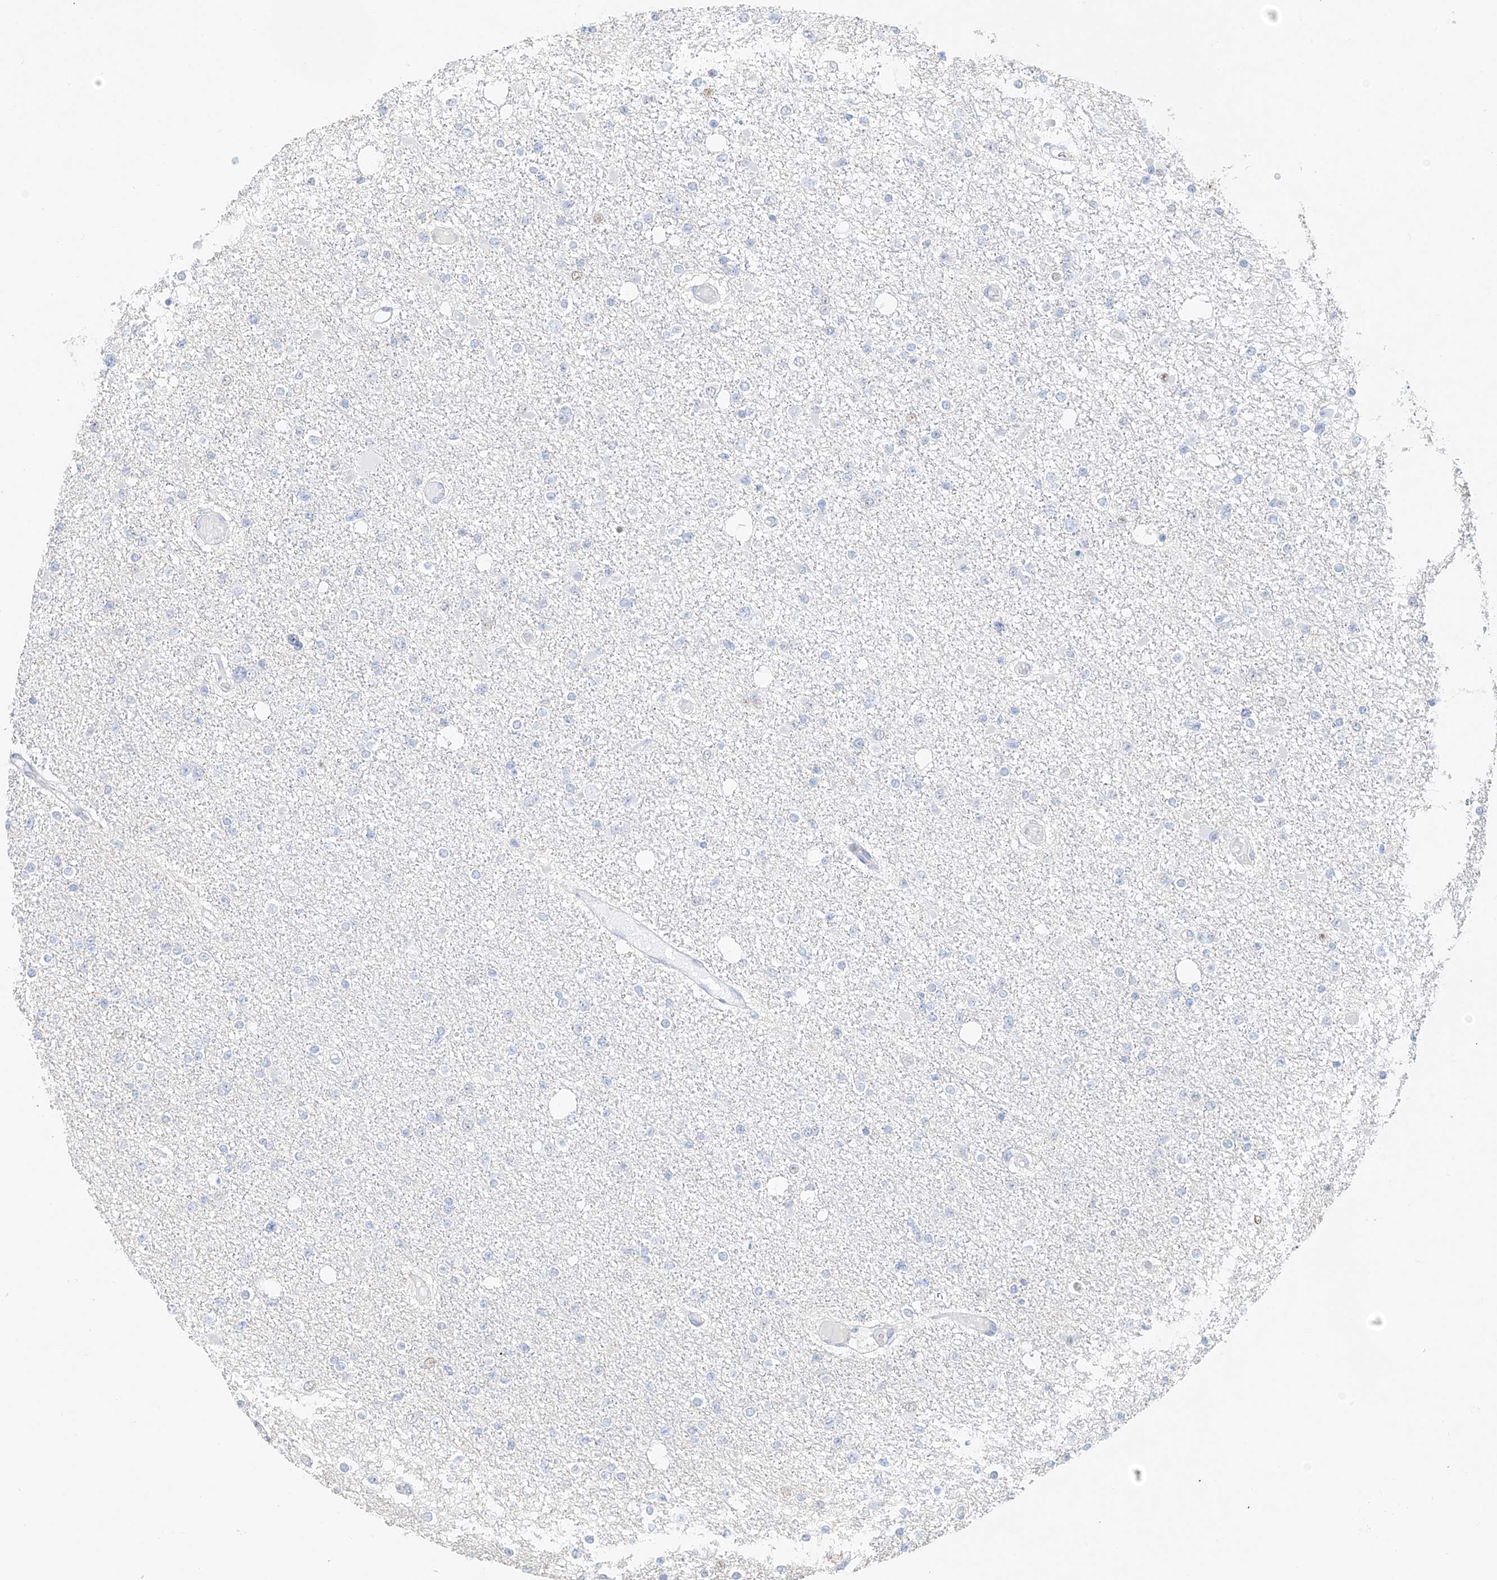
{"staining": {"intensity": "negative", "quantity": "none", "location": "none"}, "tissue": "glioma", "cell_type": "Tumor cells", "image_type": "cancer", "snomed": [{"axis": "morphology", "description": "Glioma, malignant, Low grade"}, {"axis": "topography", "description": "Brain"}], "caption": "Immunohistochemistry (IHC) image of human malignant glioma (low-grade) stained for a protein (brown), which exhibits no positivity in tumor cells.", "gene": "SNU13", "patient": {"sex": "female", "age": 22}}